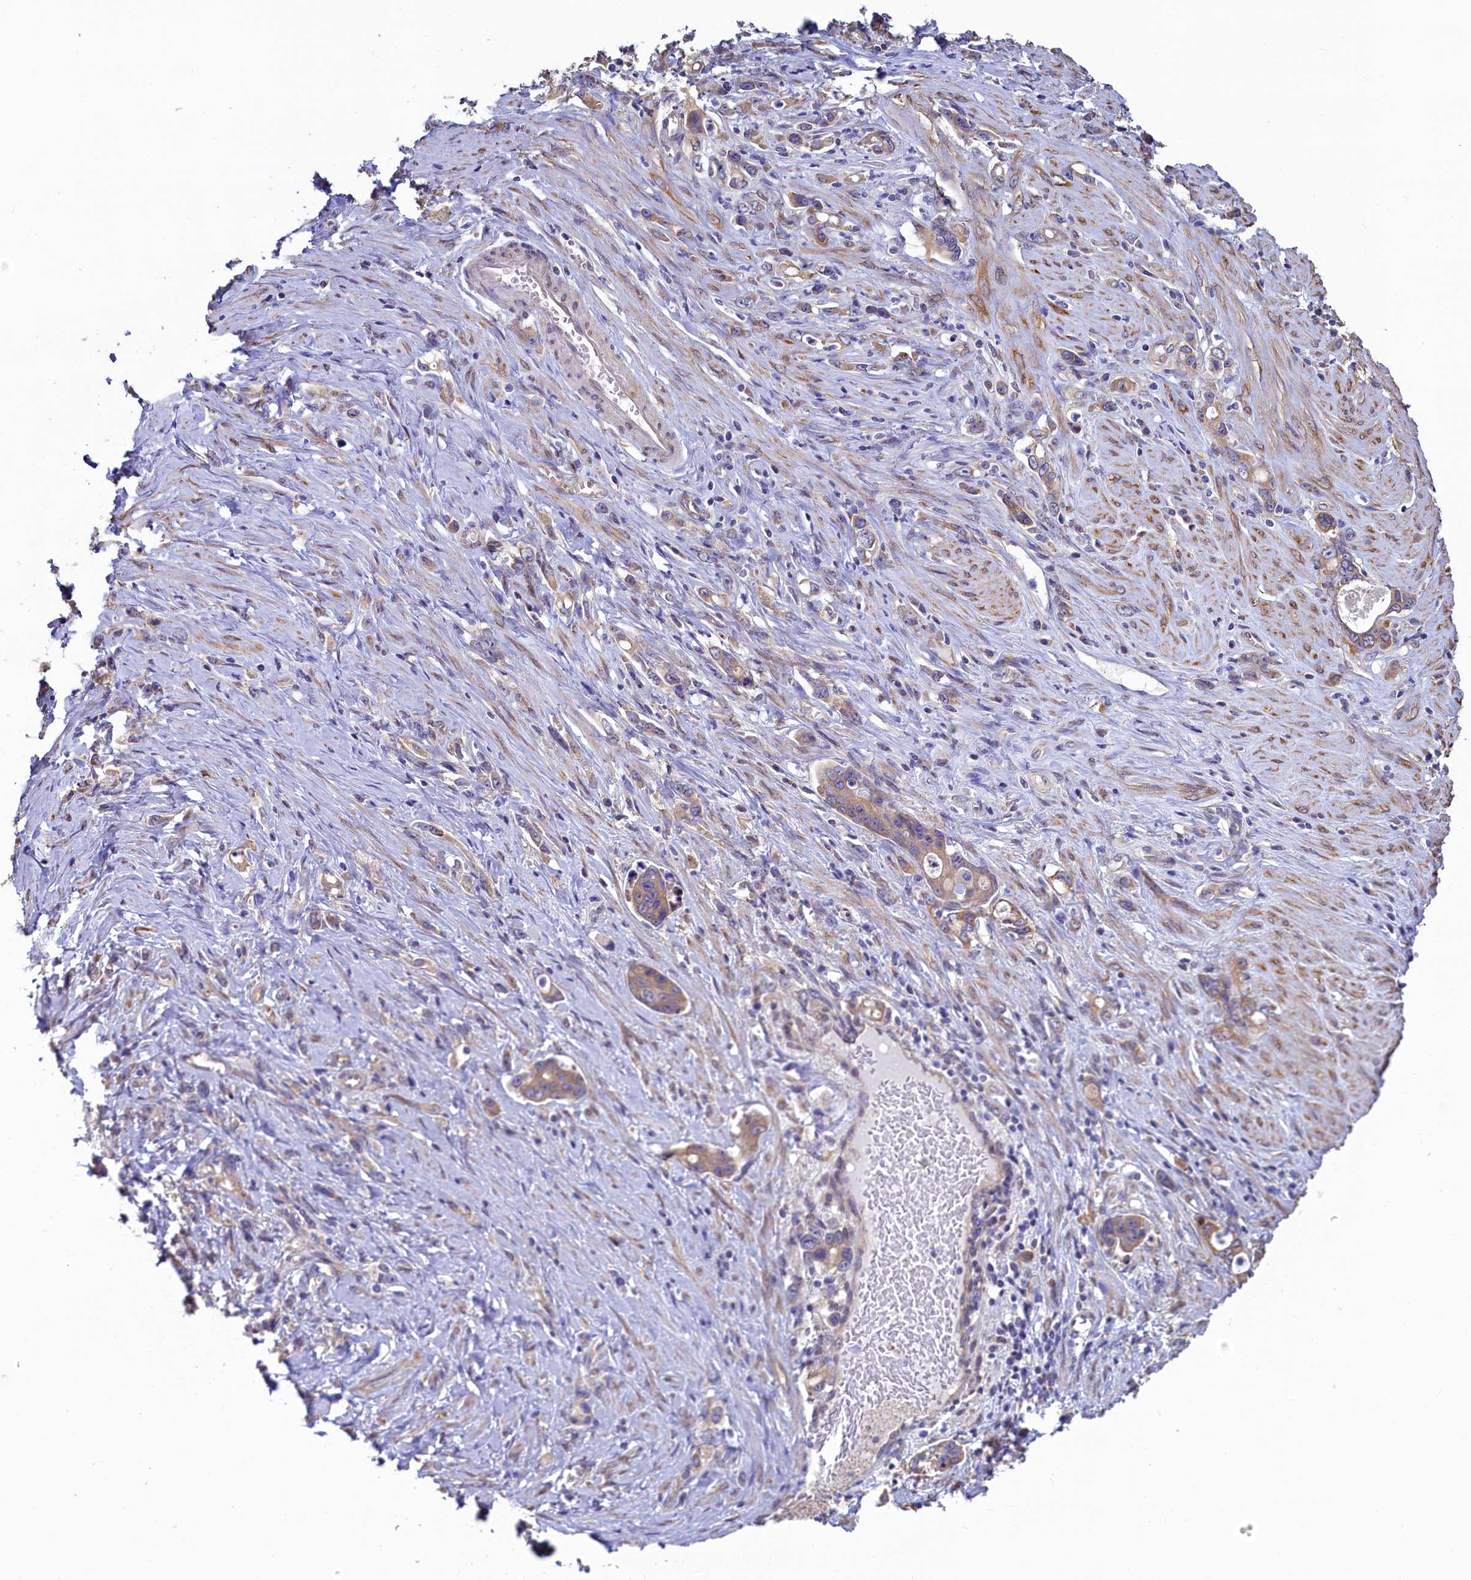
{"staining": {"intensity": "moderate", "quantity": ">75%", "location": "cytoplasmic/membranous"}, "tissue": "stomach cancer", "cell_type": "Tumor cells", "image_type": "cancer", "snomed": [{"axis": "morphology", "description": "Adenocarcinoma, NOS"}, {"axis": "topography", "description": "Stomach, lower"}], "caption": "An image of stomach adenocarcinoma stained for a protein reveals moderate cytoplasmic/membranous brown staining in tumor cells.", "gene": "SPATA2L", "patient": {"sex": "female", "age": 43}}